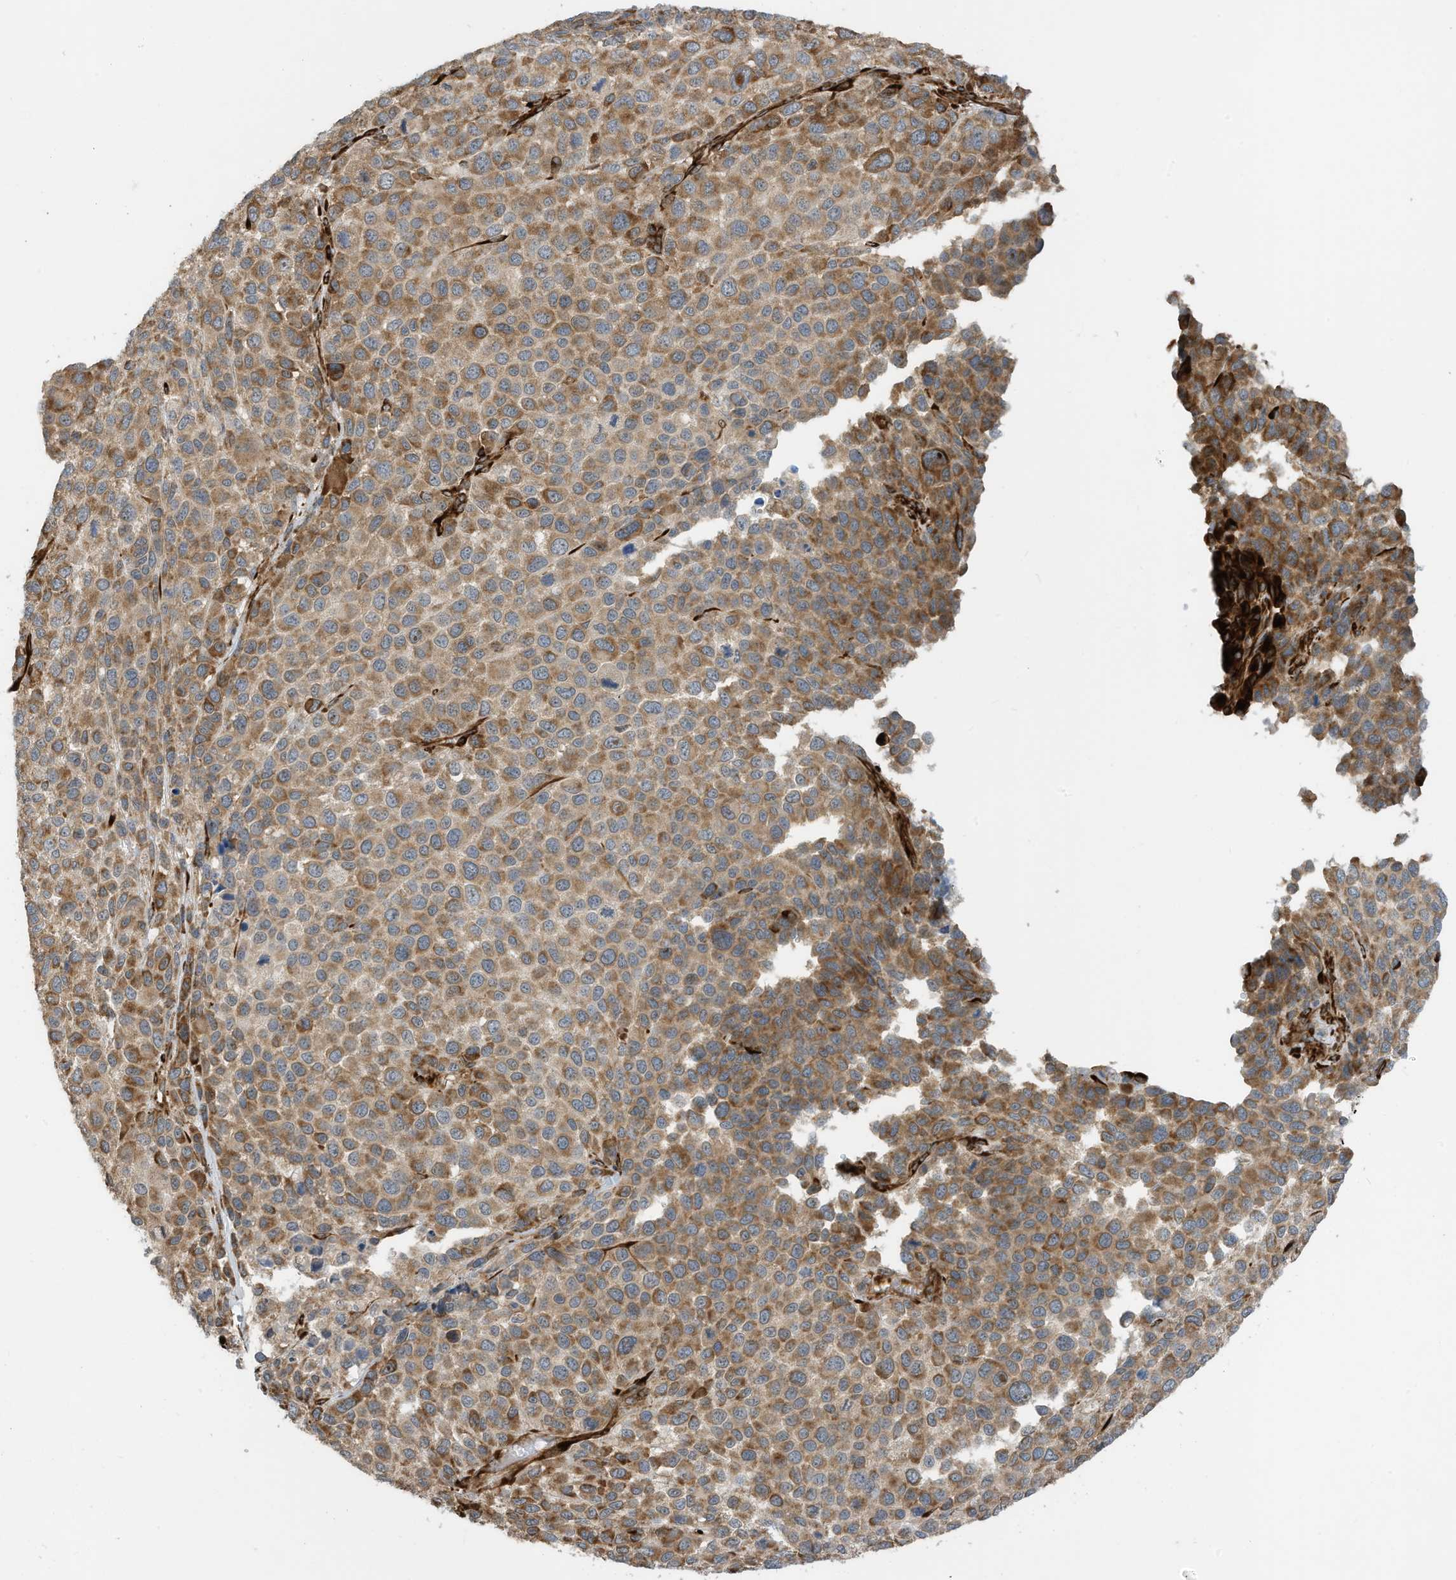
{"staining": {"intensity": "moderate", "quantity": ">75%", "location": "cytoplasmic/membranous"}, "tissue": "melanoma", "cell_type": "Tumor cells", "image_type": "cancer", "snomed": [{"axis": "morphology", "description": "Malignant melanoma, NOS"}, {"axis": "topography", "description": "Skin of trunk"}], "caption": "DAB immunohistochemical staining of human melanoma shows moderate cytoplasmic/membranous protein positivity in approximately >75% of tumor cells.", "gene": "ZBTB45", "patient": {"sex": "male", "age": 71}}